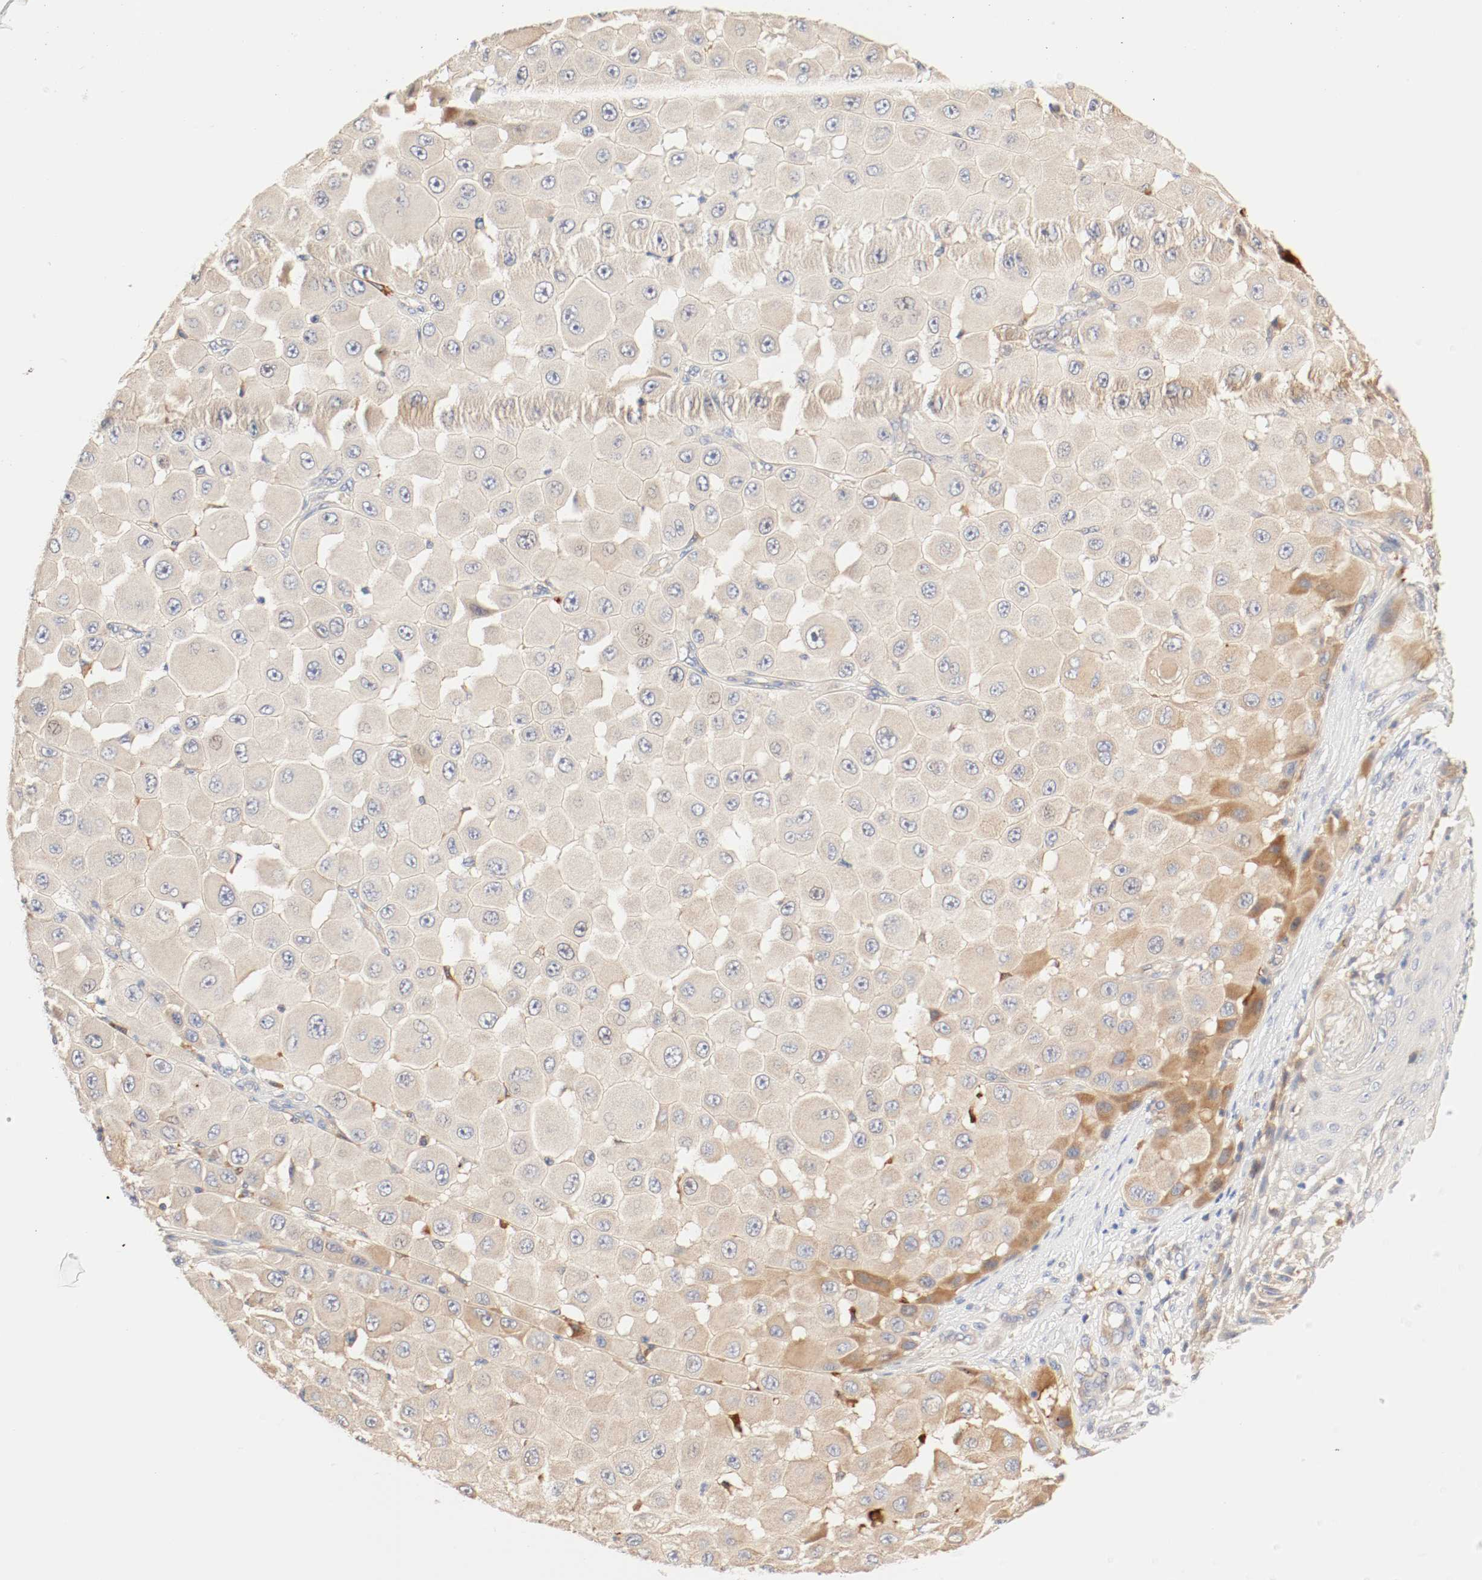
{"staining": {"intensity": "moderate", "quantity": "25%-75%", "location": "cytoplasmic/membranous"}, "tissue": "melanoma", "cell_type": "Tumor cells", "image_type": "cancer", "snomed": [{"axis": "morphology", "description": "Malignant melanoma, NOS"}, {"axis": "topography", "description": "Skin"}], "caption": "Immunohistochemistry (DAB) staining of human melanoma exhibits moderate cytoplasmic/membranous protein expression in about 25%-75% of tumor cells.", "gene": "GIT1", "patient": {"sex": "female", "age": 81}}